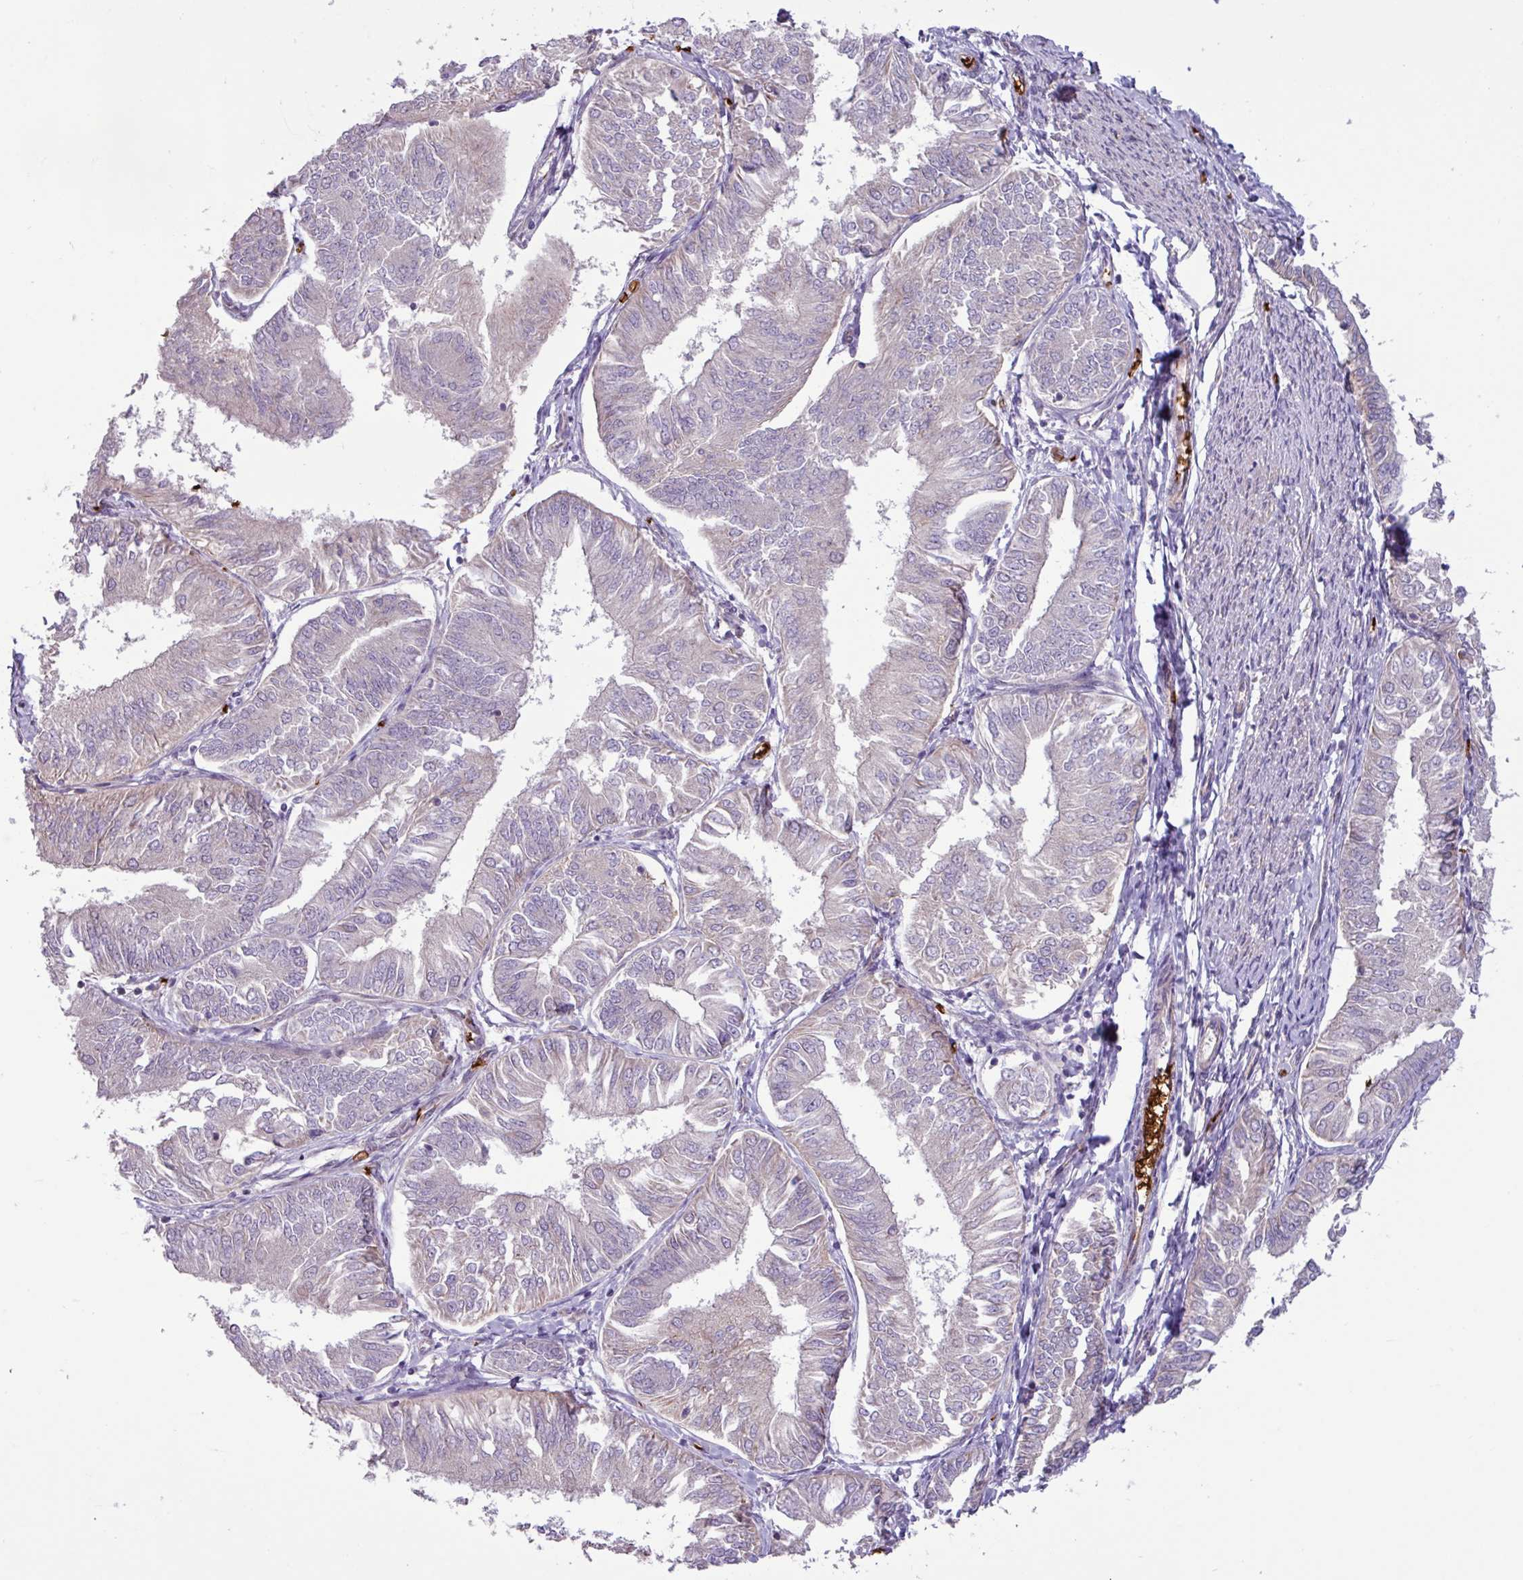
{"staining": {"intensity": "negative", "quantity": "none", "location": "none"}, "tissue": "endometrial cancer", "cell_type": "Tumor cells", "image_type": "cancer", "snomed": [{"axis": "morphology", "description": "Adenocarcinoma, NOS"}, {"axis": "topography", "description": "Endometrium"}], "caption": "Adenocarcinoma (endometrial) was stained to show a protein in brown. There is no significant staining in tumor cells.", "gene": "RAD21L1", "patient": {"sex": "female", "age": 58}}